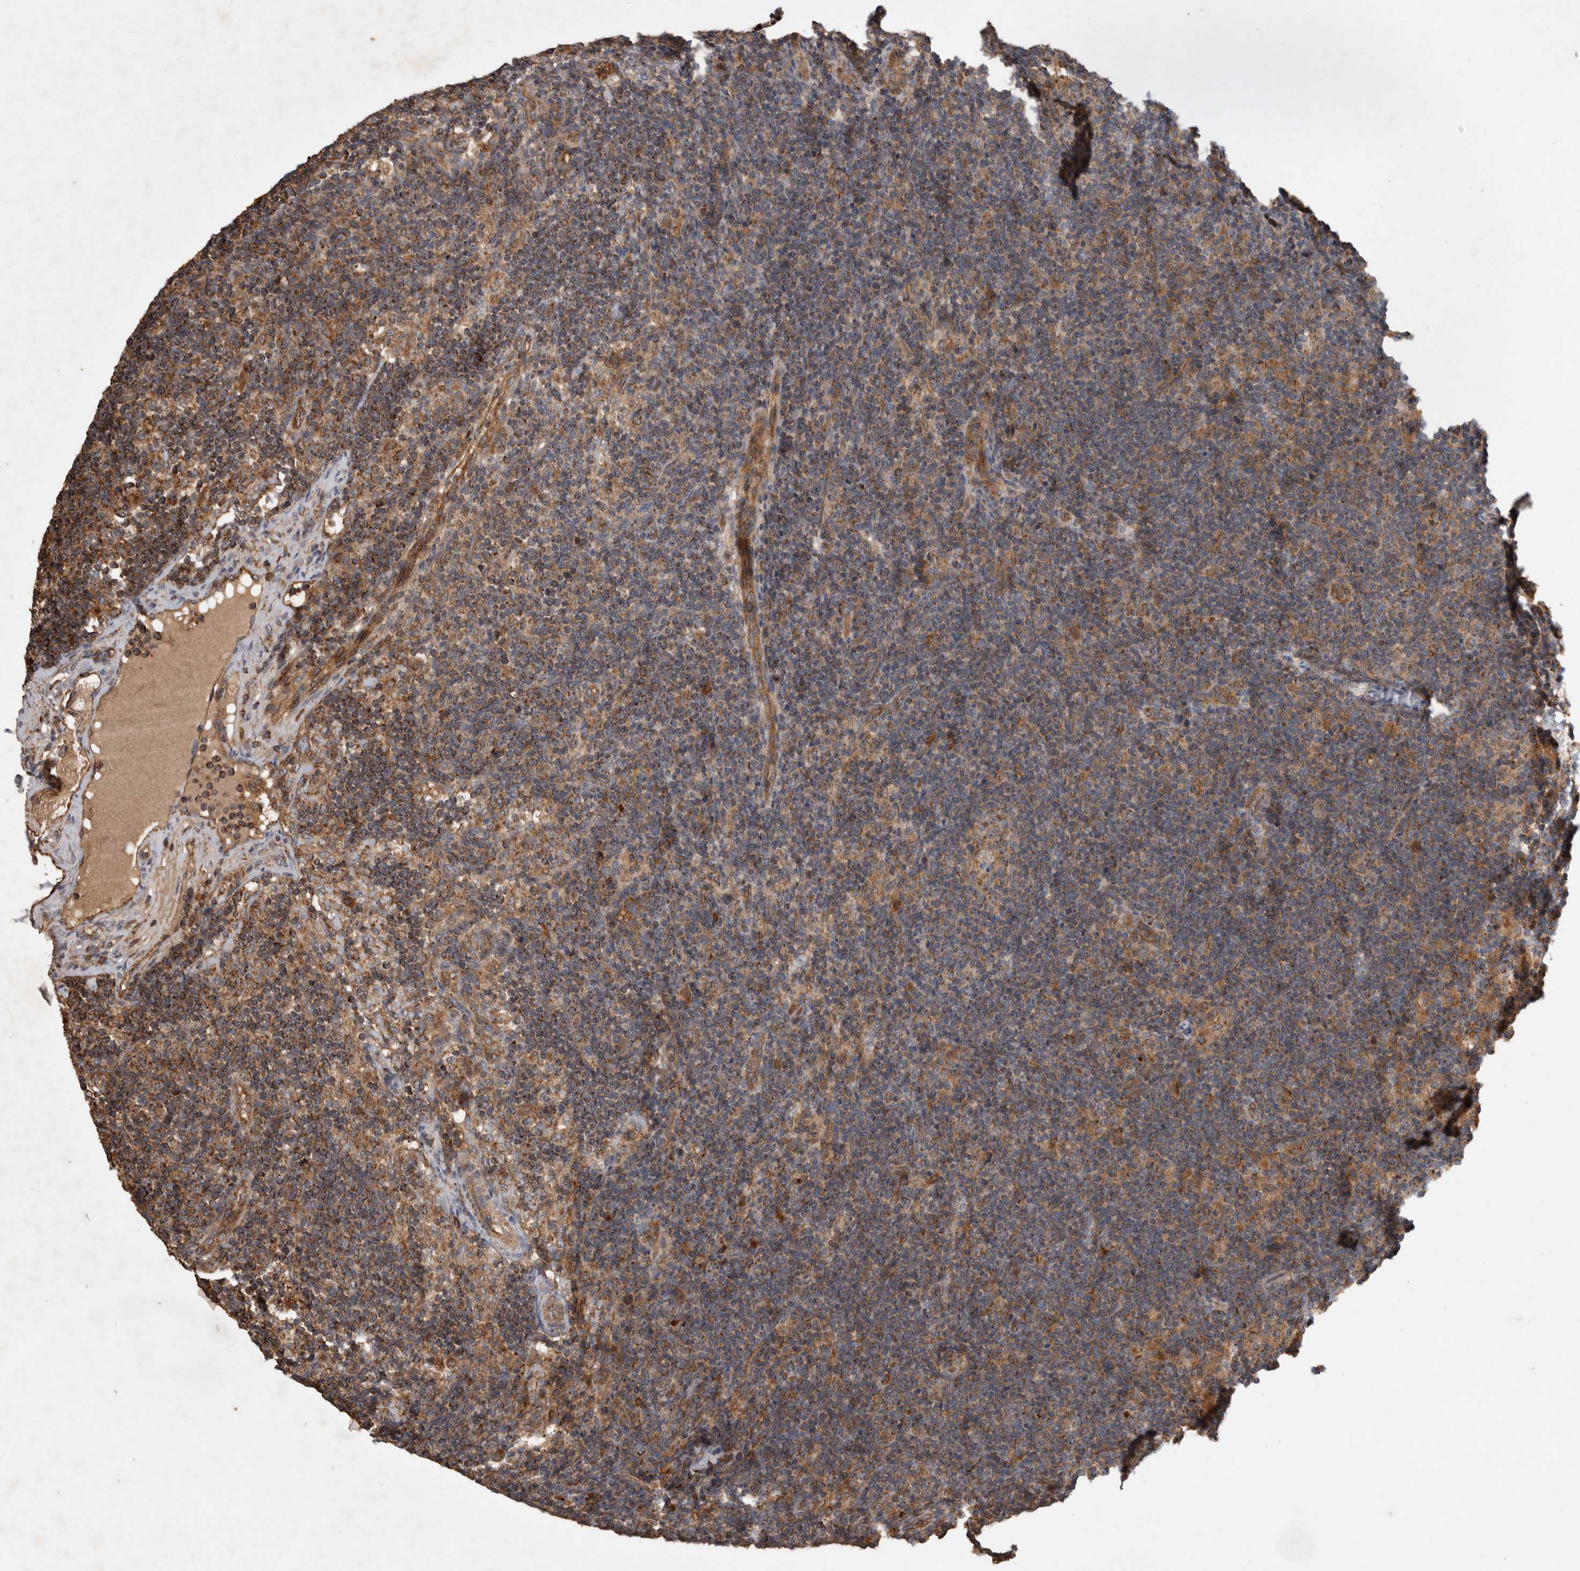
{"staining": {"intensity": "moderate", "quantity": "25%-75%", "location": "cytoplasmic/membranous"}, "tissue": "lymph node", "cell_type": "Germinal center cells", "image_type": "normal", "snomed": [{"axis": "morphology", "description": "Normal tissue, NOS"}, {"axis": "topography", "description": "Lymph node"}], "caption": "High-magnification brightfield microscopy of benign lymph node stained with DAB (brown) and counterstained with hematoxylin (blue). germinal center cells exhibit moderate cytoplasmic/membranous expression is identified in about25%-75% of cells.", "gene": "SERAC1", "patient": {"sex": "female", "age": 22}}